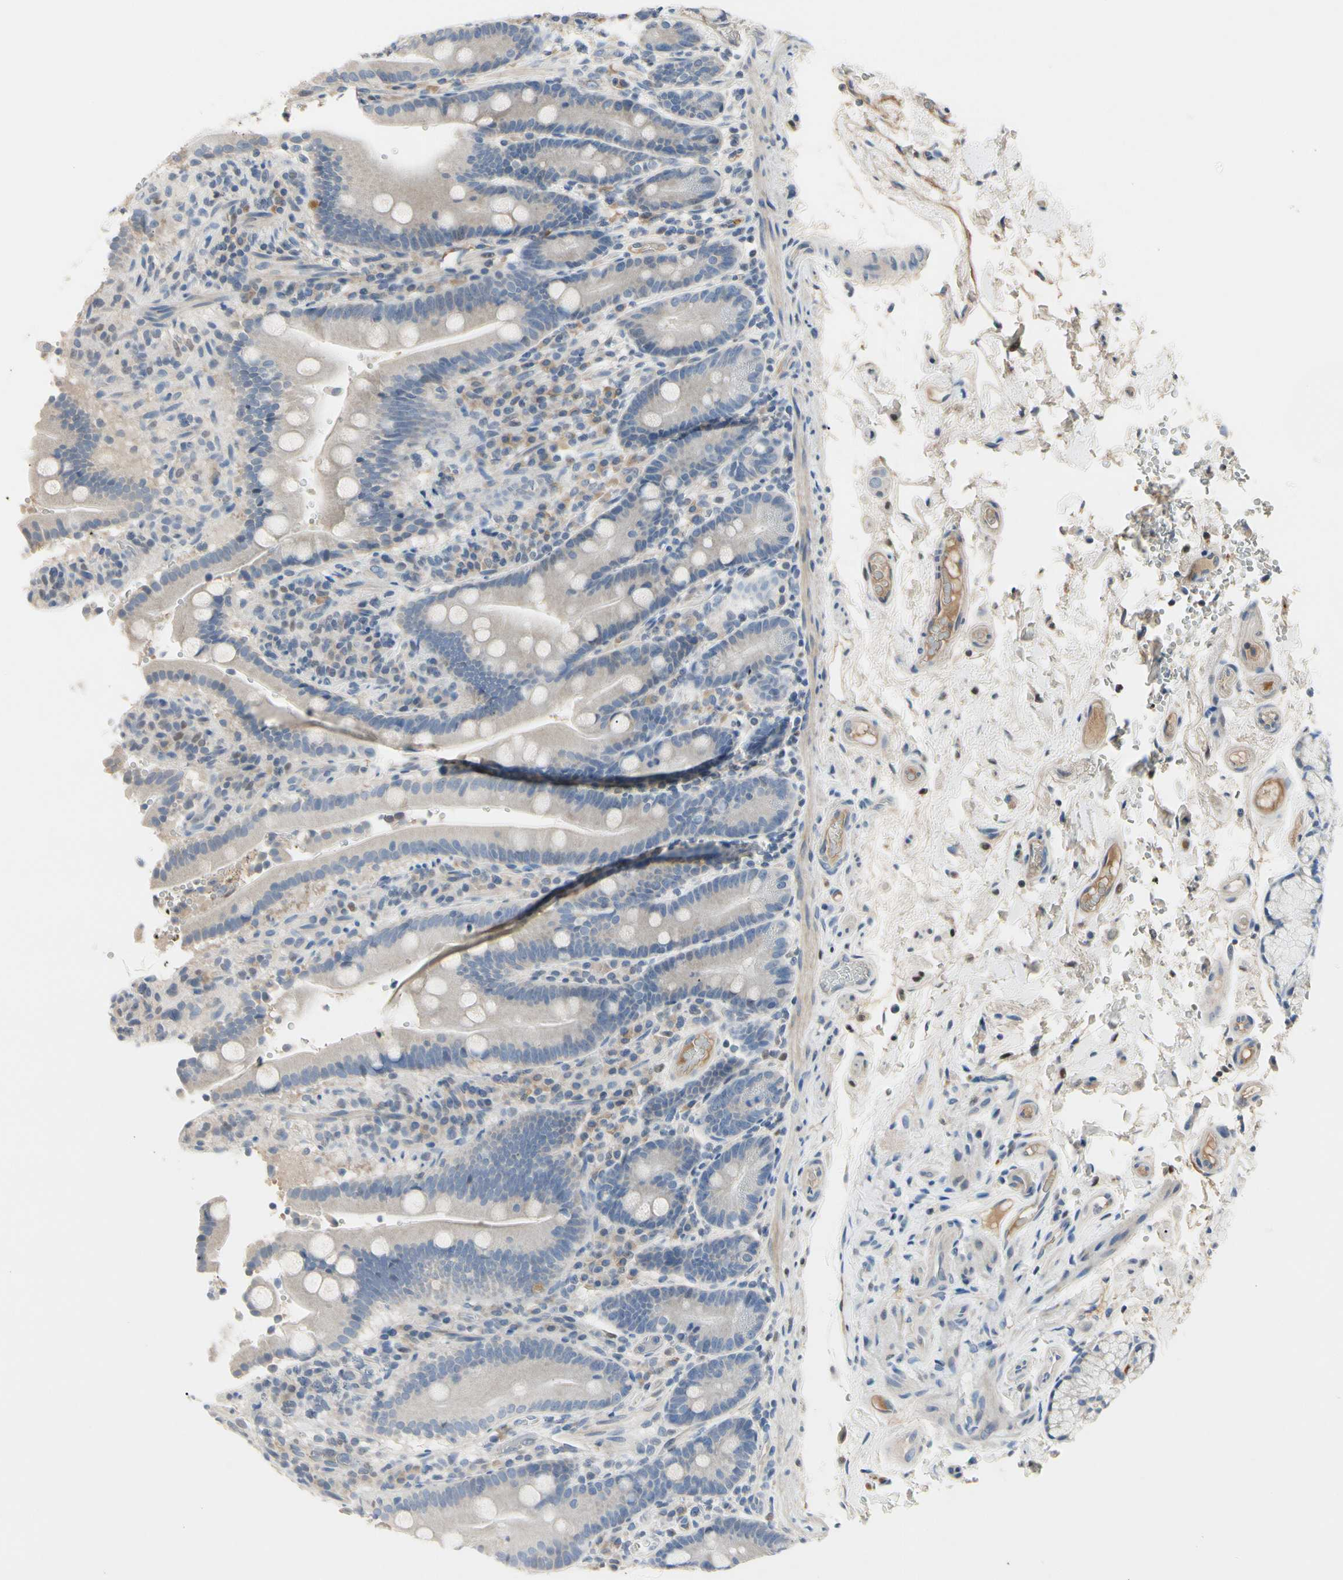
{"staining": {"intensity": "negative", "quantity": "none", "location": "none"}, "tissue": "duodenum", "cell_type": "Glandular cells", "image_type": "normal", "snomed": [{"axis": "morphology", "description": "Normal tissue, NOS"}, {"axis": "topography", "description": "Small intestine, NOS"}], "caption": "A high-resolution micrograph shows immunohistochemistry (IHC) staining of benign duodenum, which reveals no significant positivity in glandular cells.", "gene": "ECRG4", "patient": {"sex": "female", "age": 71}}